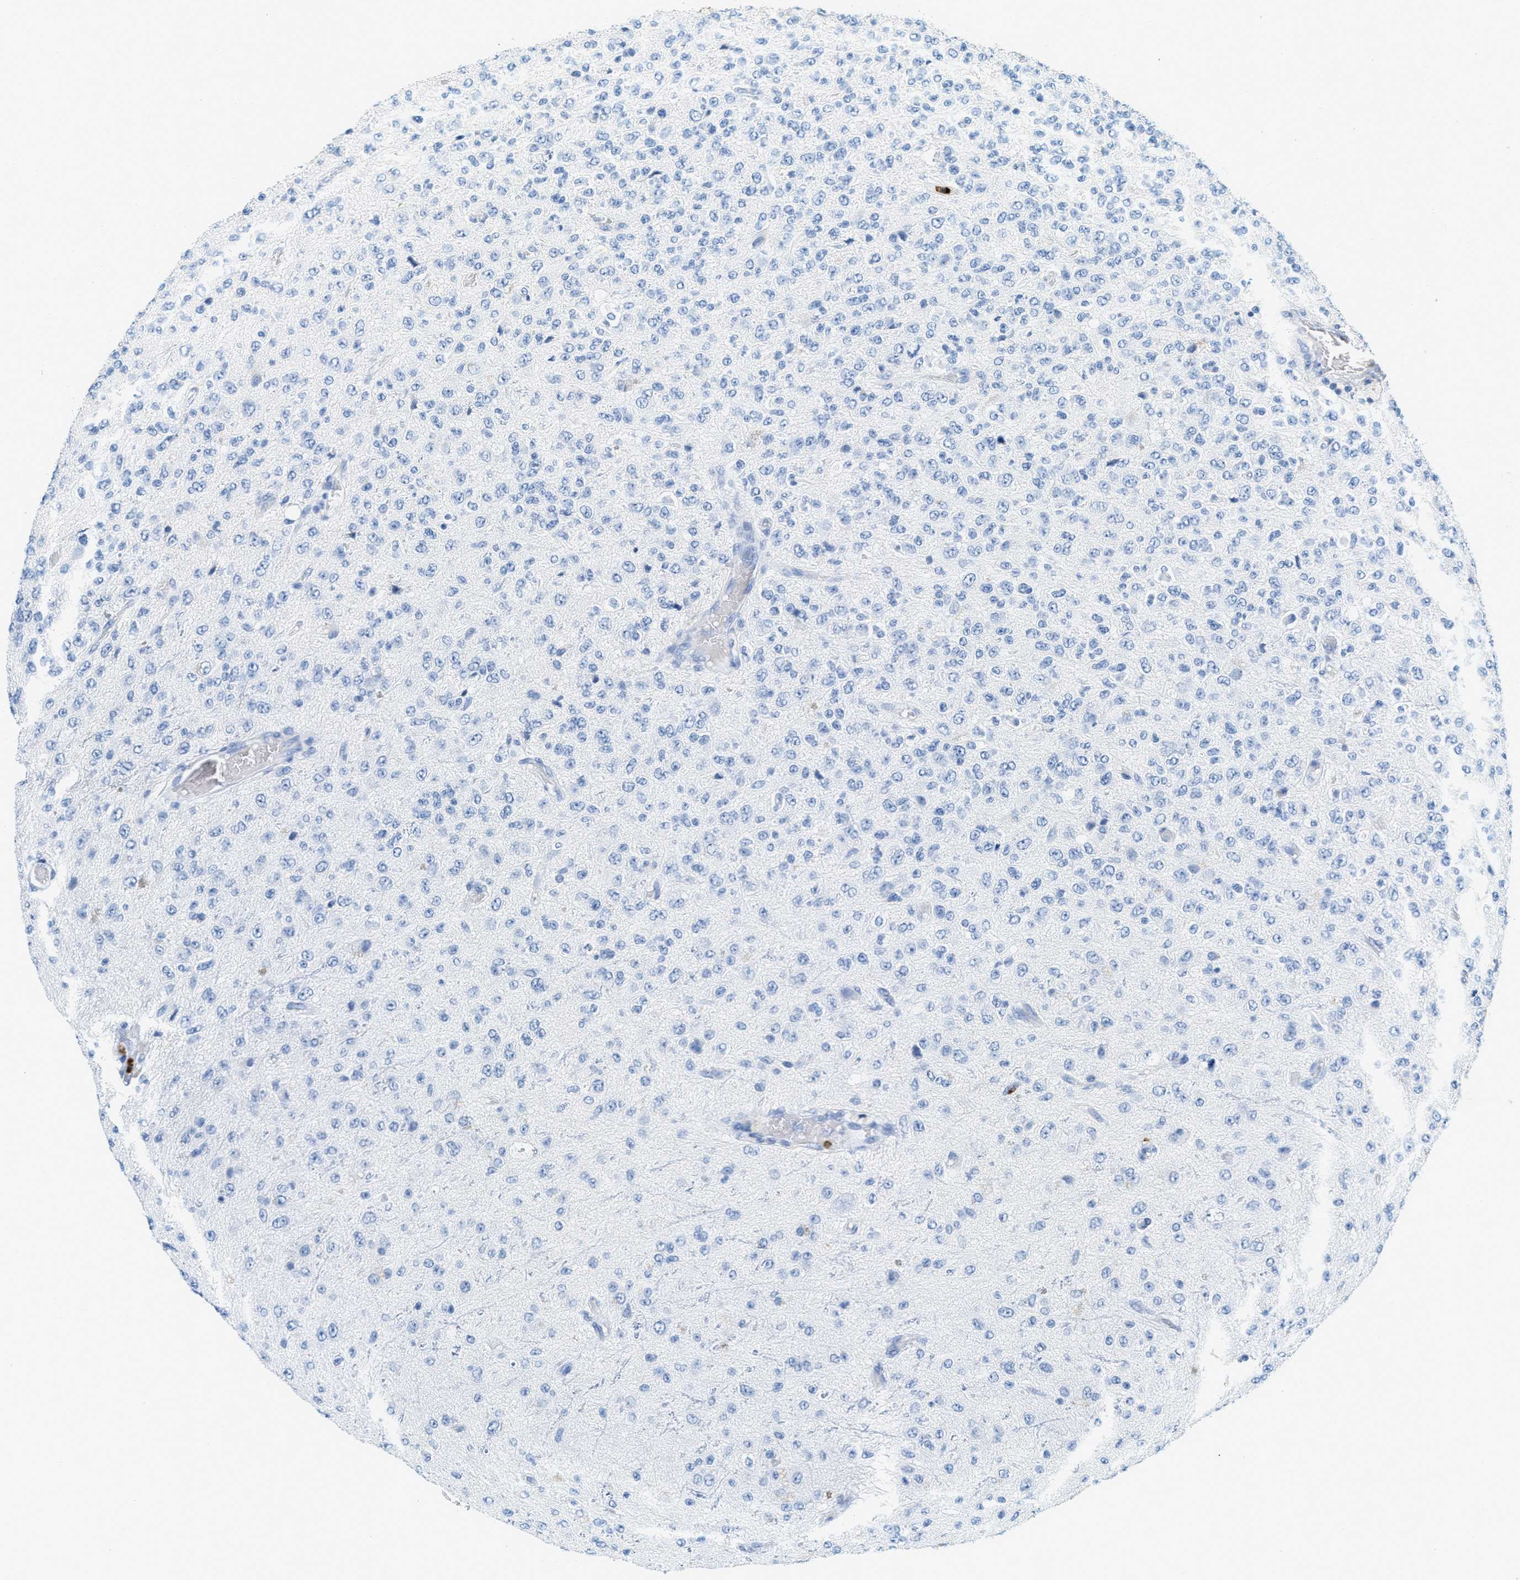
{"staining": {"intensity": "negative", "quantity": "none", "location": "none"}, "tissue": "glioma", "cell_type": "Tumor cells", "image_type": "cancer", "snomed": [{"axis": "morphology", "description": "Glioma, malignant, High grade"}, {"axis": "topography", "description": "pancreas cauda"}], "caption": "Tumor cells are negative for brown protein staining in glioma. The staining was performed using DAB to visualize the protein expression in brown, while the nuclei were stained in blue with hematoxylin (Magnification: 20x).", "gene": "LCN2", "patient": {"sex": "male", "age": 60}}